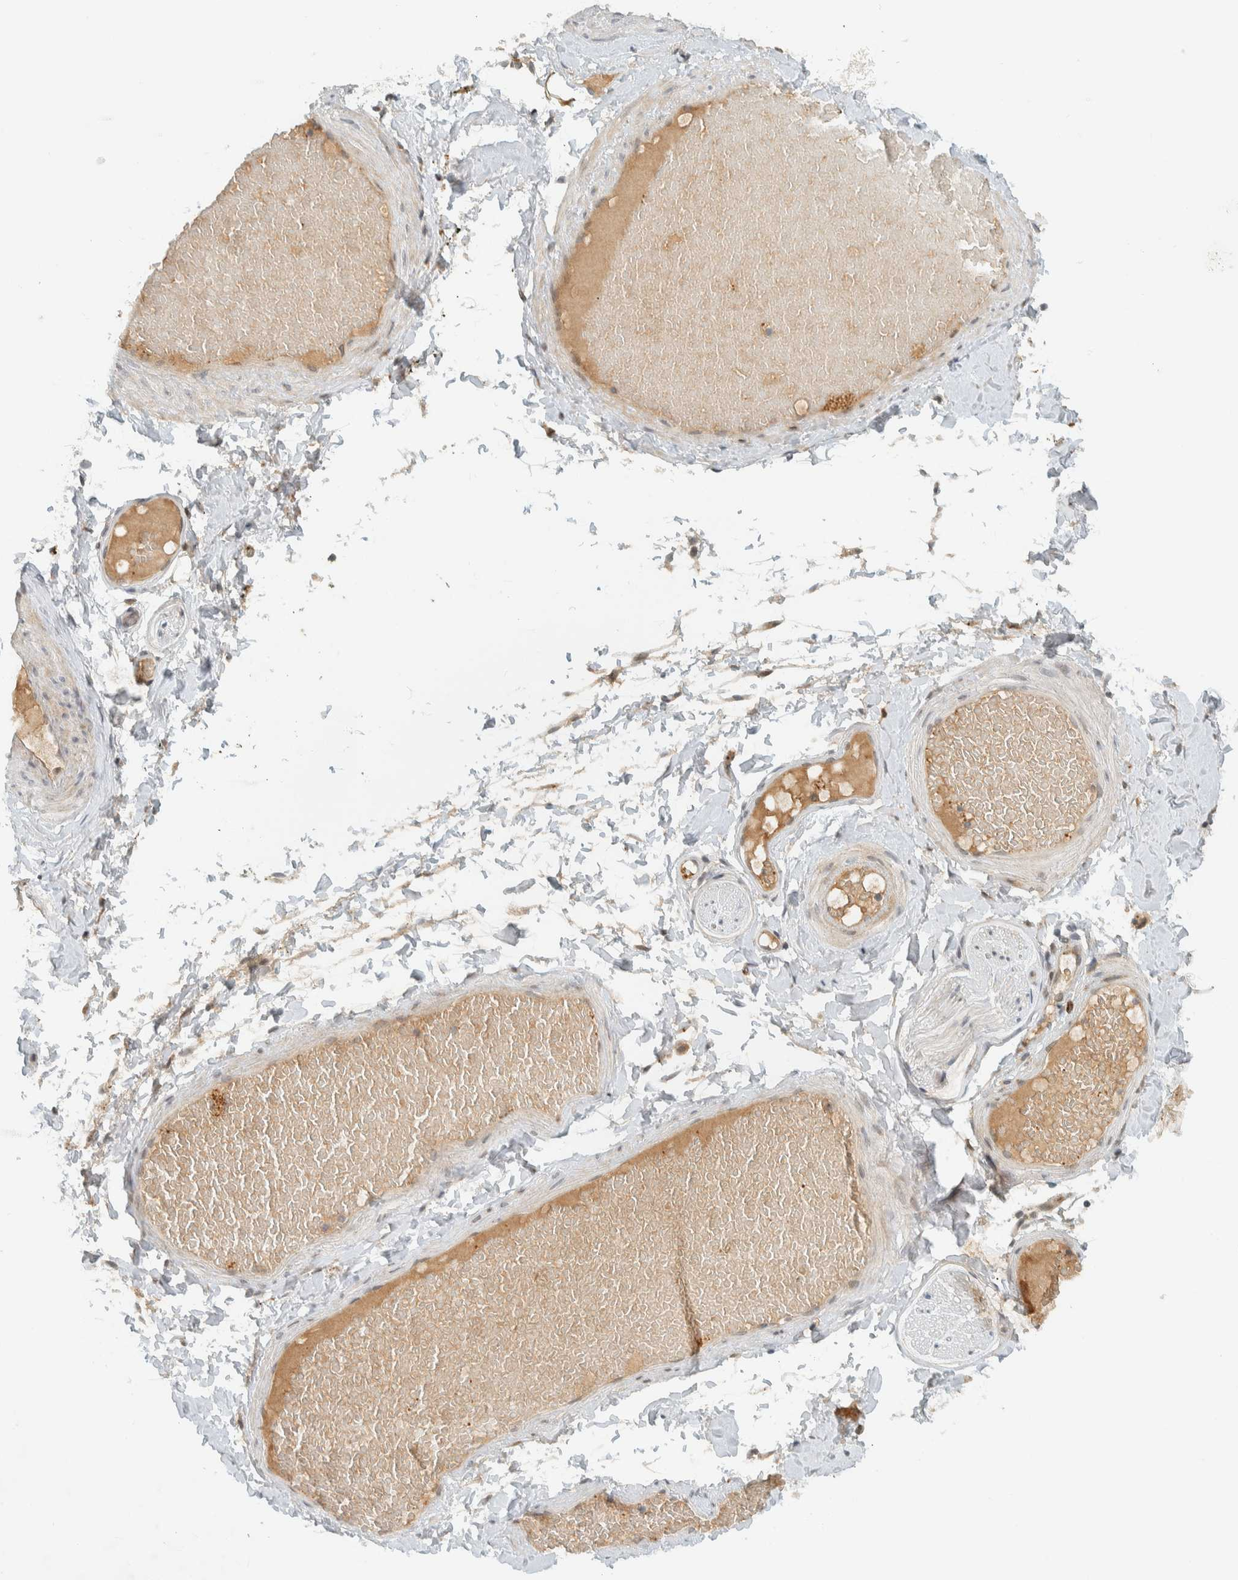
{"staining": {"intensity": "negative", "quantity": "none", "location": "none"}, "tissue": "adipose tissue", "cell_type": "Adipocytes", "image_type": "normal", "snomed": [{"axis": "morphology", "description": "Normal tissue, NOS"}, {"axis": "topography", "description": "Adipose tissue"}, {"axis": "topography", "description": "Vascular tissue"}, {"axis": "topography", "description": "Peripheral nerve tissue"}], "caption": "IHC photomicrograph of unremarkable adipose tissue: adipose tissue stained with DAB (3,3'-diaminobenzidine) exhibits no significant protein expression in adipocytes. (DAB (3,3'-diaminobenzidine) IHC visualized using brightfield microscopy, high magnification).", "gene": "ITPRID1", "patient": {"sex": "male", "age": 25}}